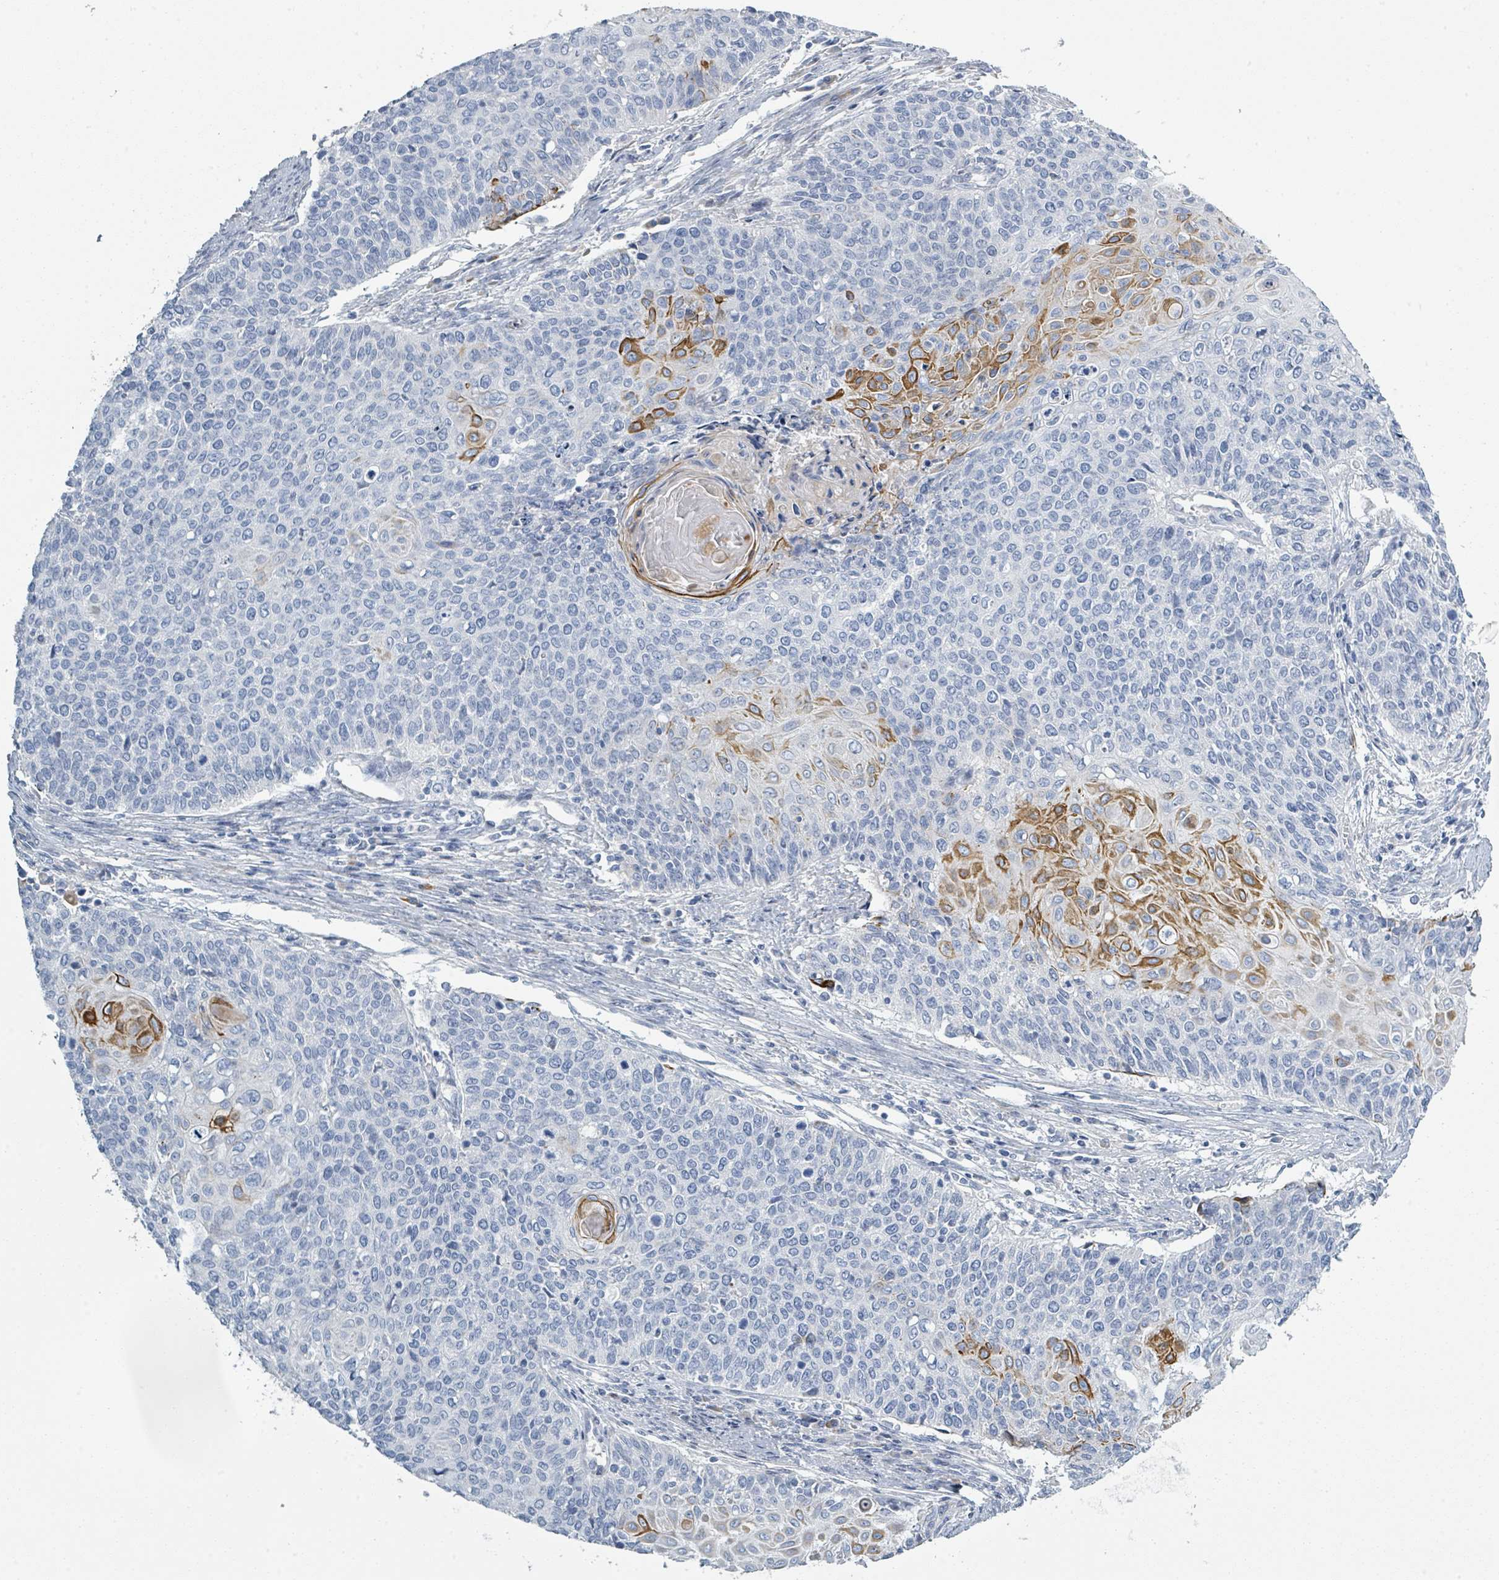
{"staining": {"intensity": "strong", "quantity": "<25%", "location": "cytoplasmic/membranous"}, "tissue": "cervical cancer", "cell_type": "Tumor cells", "image_type": "cancer", "snomed": [{"axis": "morphology", "description": "Squamous cell carcinoma, NOS"}, {"axis": "topography", "description": "Cervix"}], "caption": "Human squamous cell carcinoma (cervical) stained for a protein (brown) demonstrates strong cytoplasmic/membranous positive positivity in approximately <25% of tumor cells.", "gene": "RAB33B", "patient": {"sex": "female", "age": 39}}